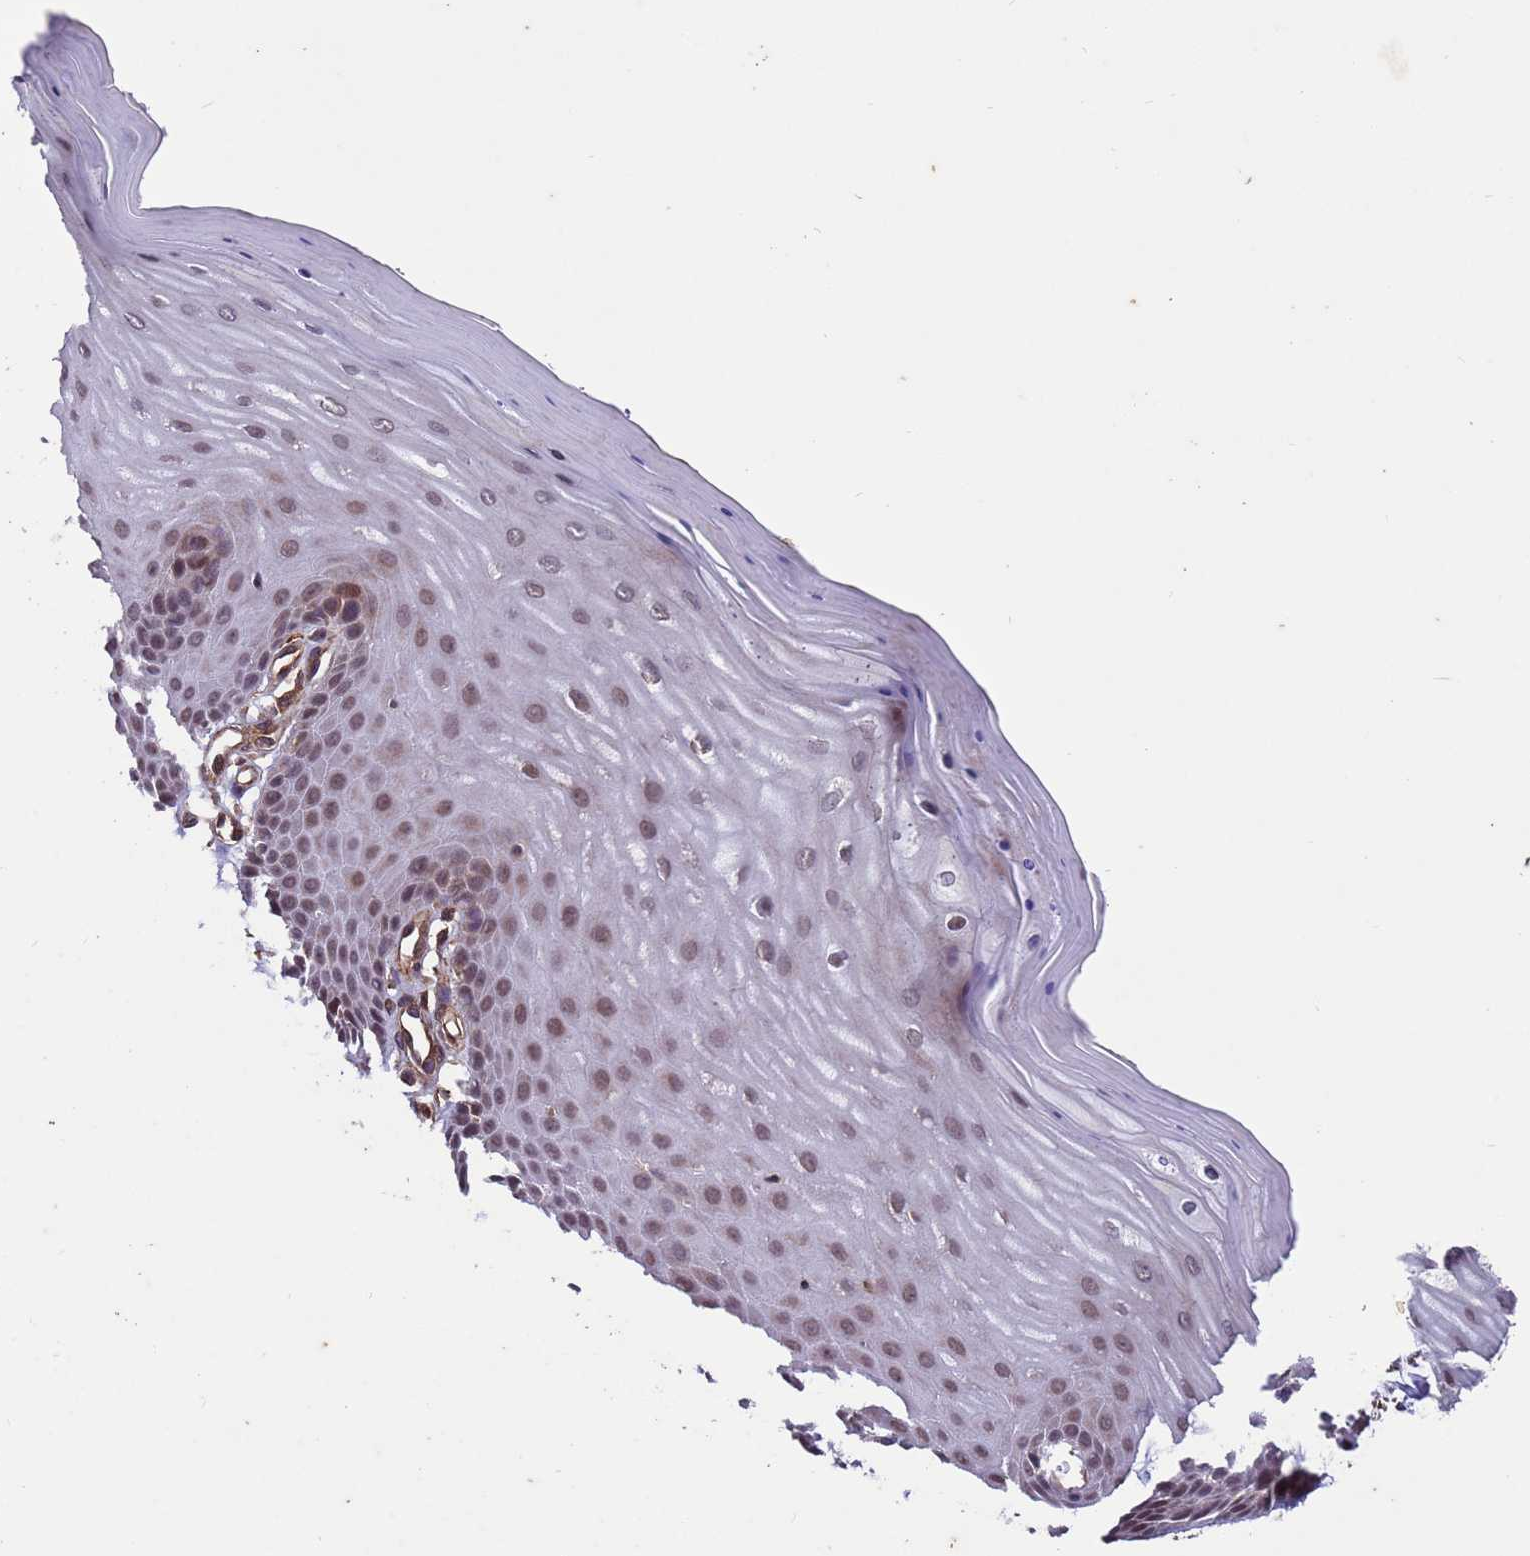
{"staining": {"intensity": "weak", "quantity": ">75%", "location": "nuclear"}, "tissue": "cervix", "cell_type": "Glandular cells", "image_type": "normal", "snomed": [{"axis": "morphology", "description": "Normal tissue, NOS"}, {"axis": "topography", "description": "Cervix"}], "caption": "Benign cervix shows weak nuclear expression in approximately >75% of glandular cells, visualized by immunohistochemistry. The protein is shown in brown color, while the nuclei are stained blue.", "gene": "VSTM4", "patient": {"sex": "female", "age": 55}}